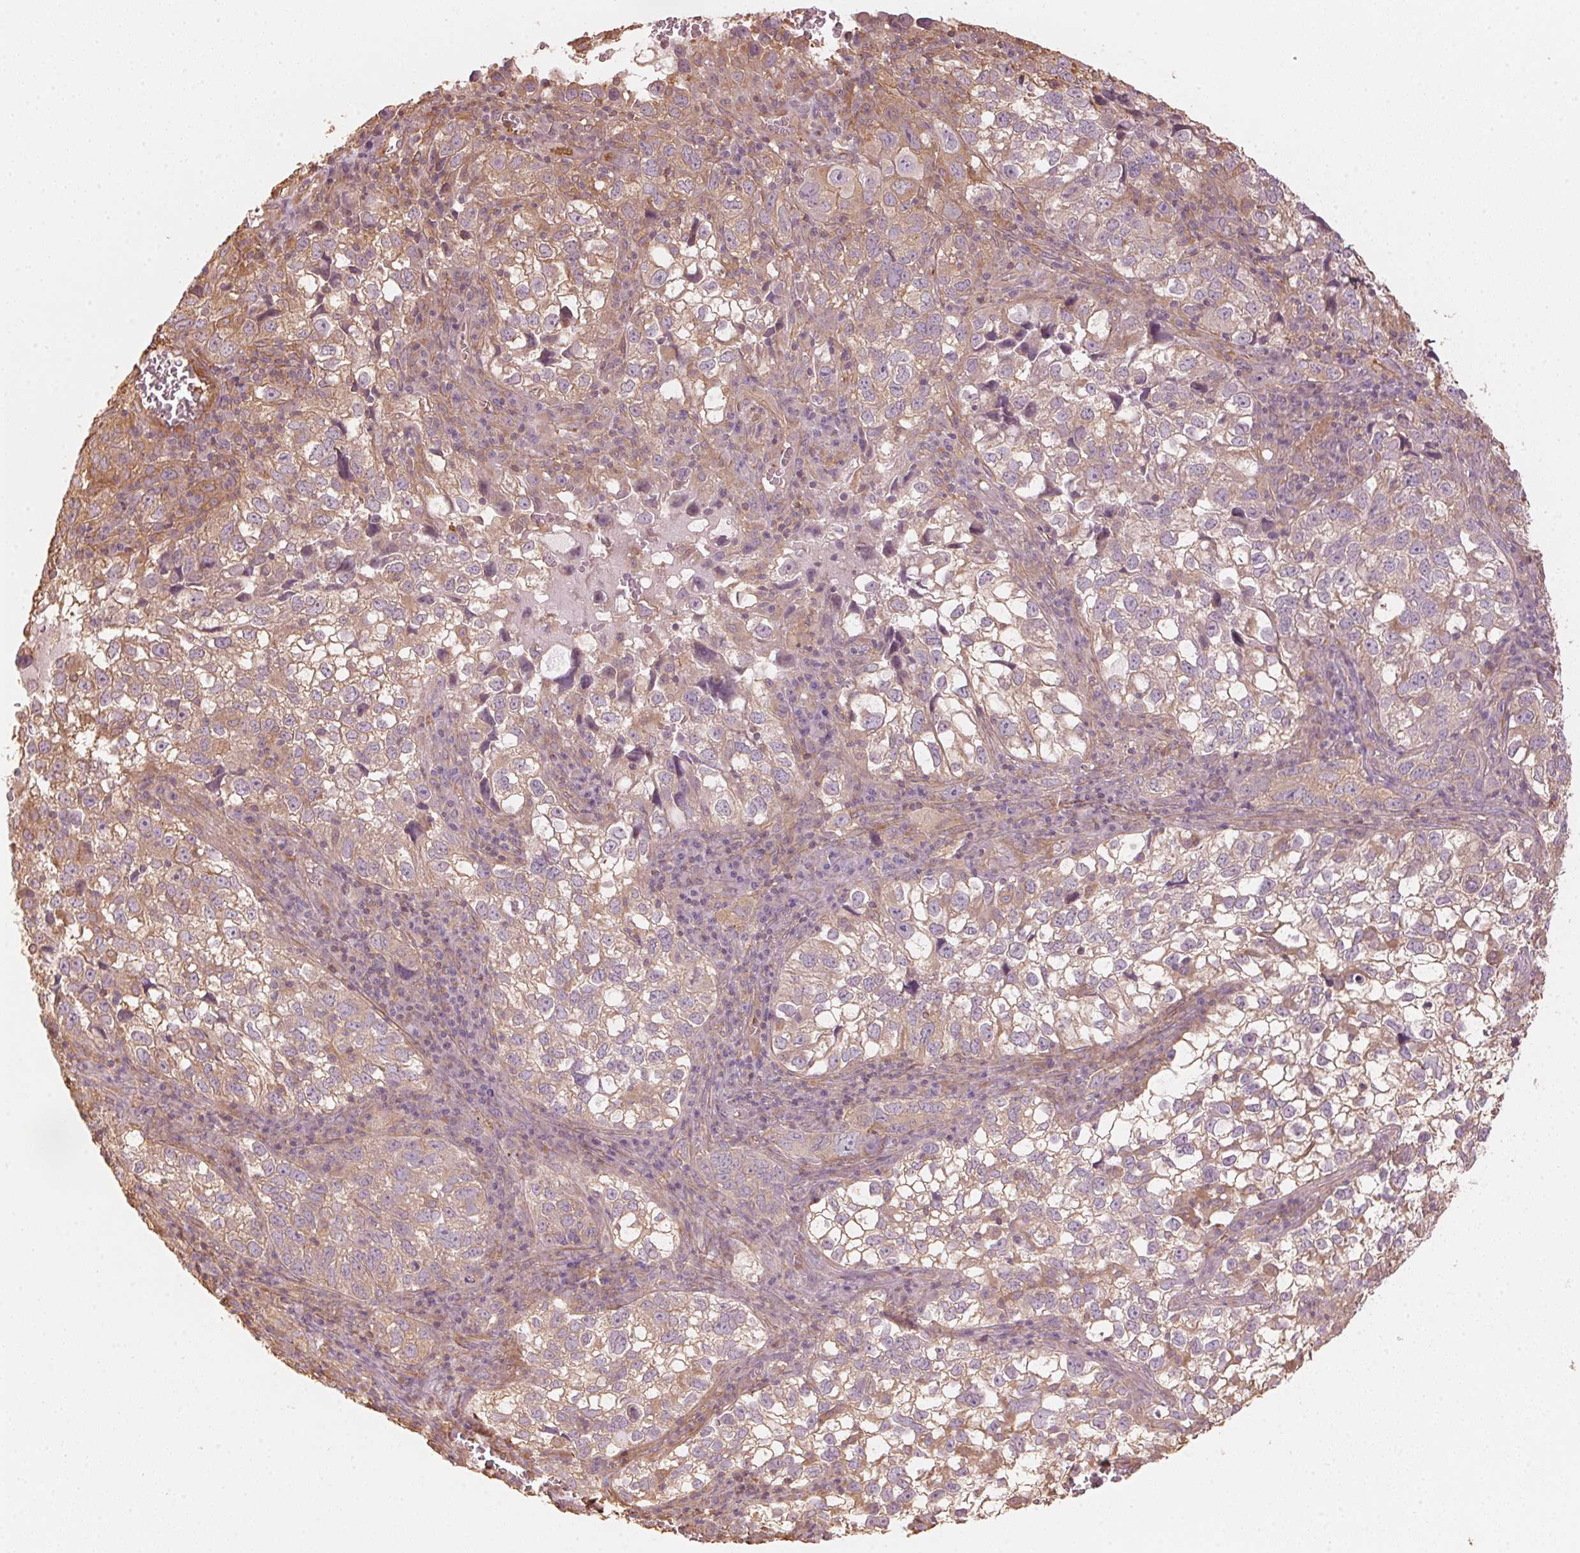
{"staining": {"intensity": "weak", "quantity": ">75%", "location": "cytoplasmic/membranous"}, "tissue": "cervical cancer", "cell_type": "Tumor cells", "image_type": "cancer", "snomed": [{"axis": "morphology", "description": "Squamous cell carcinoma, NOS"}, {"axis": "topography", "description": "Cervix"}], "caption": "A low amount of weak cytoplasmic/membranous expression is identified in approximately >75% of tumor cells in squamous cell carcinoma (cervical) tissue. The staining is performed using DAB brown chromogen to label protein expression. The nuclei are counter-stained blue using hematoxylin.", "gene": "QDPR", "patient": {"sex": "female", "age": 55}}